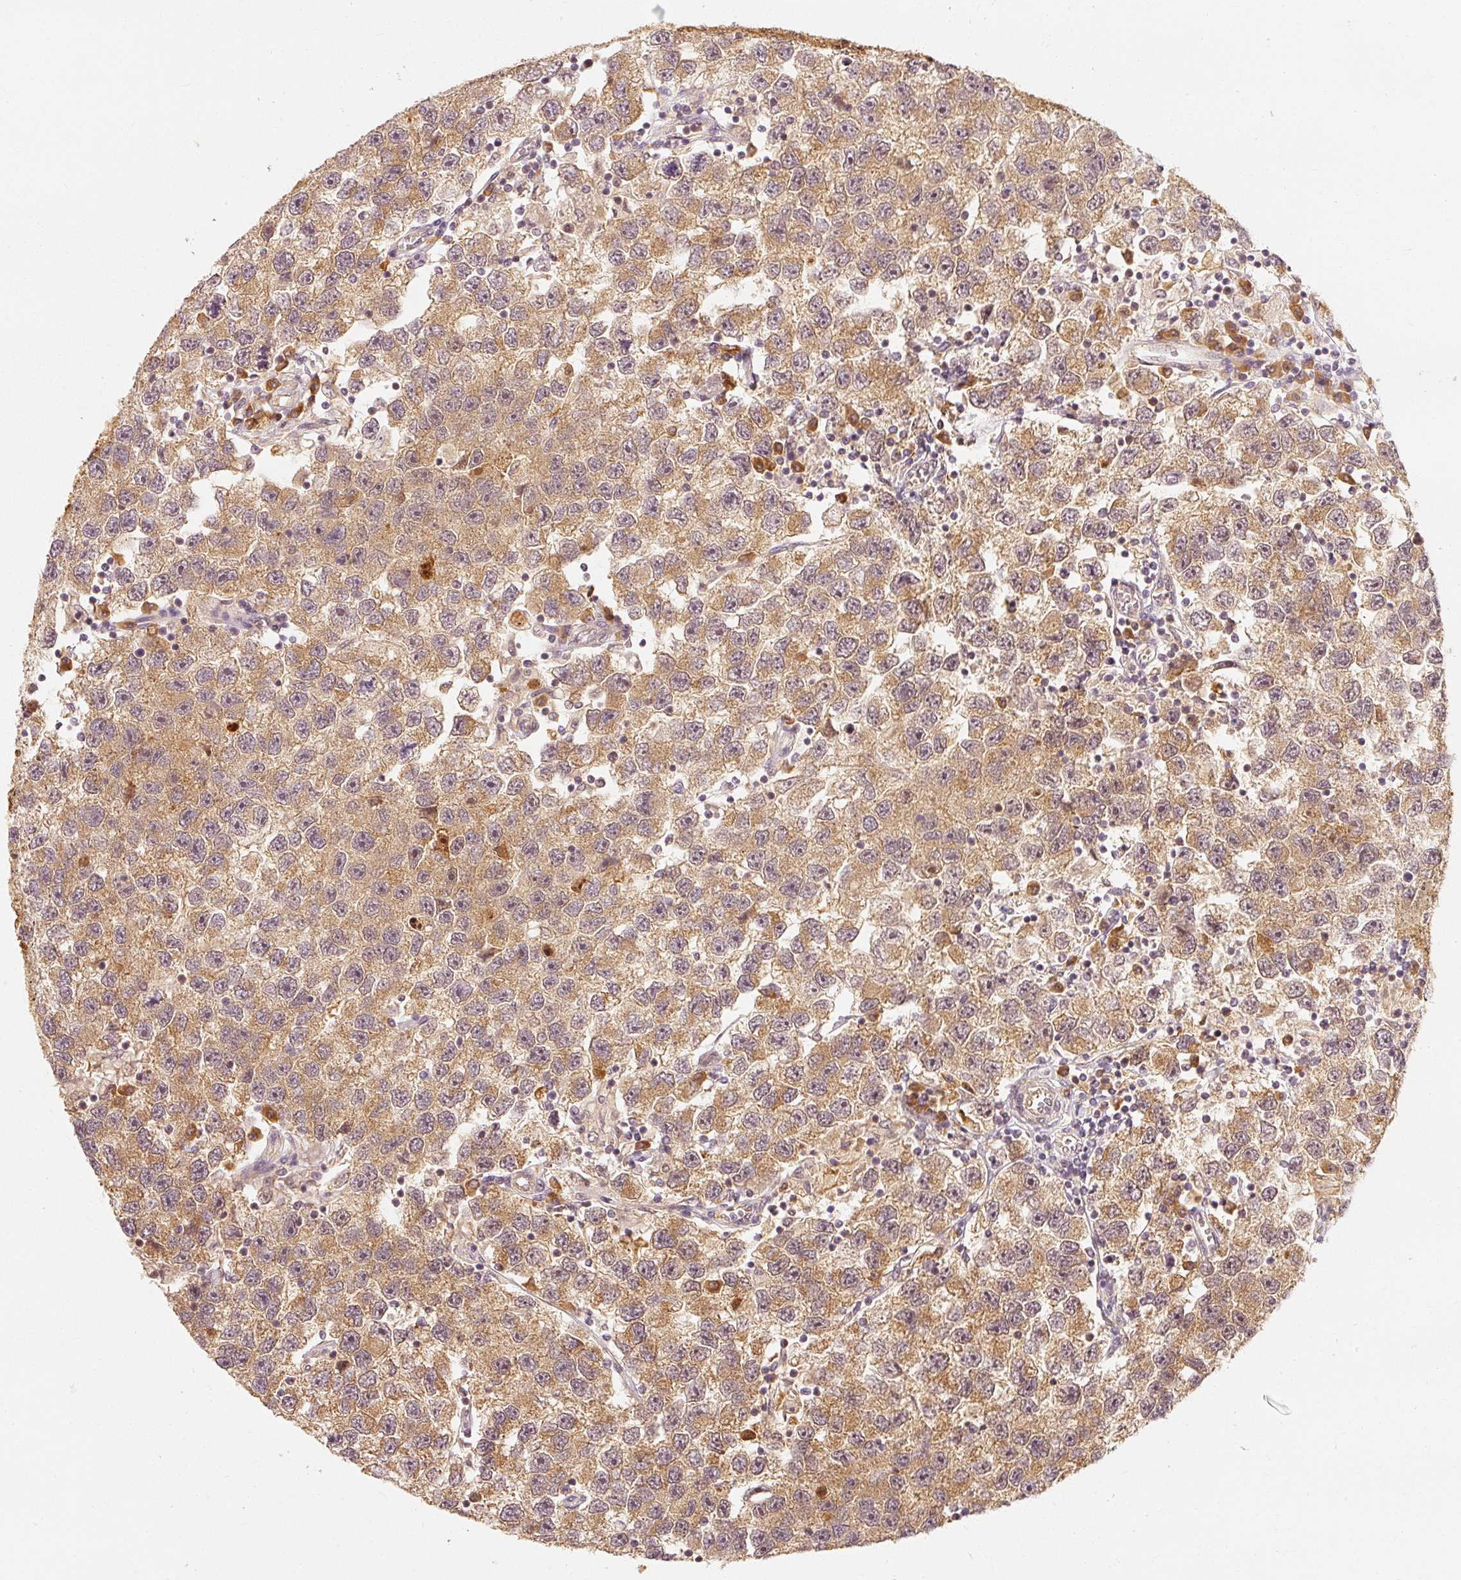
{"staining": {"intensity": "moderate", "quantity": ">75%", "location": "cytoplasmic/membranous"}, "tissue": "testis cancer", "cell_type": "Tumor cells", "image_type": "cancer", "snomed": [{"axis": "morphology", "description": "Seminoma, NOS"}, {"axis": "topography", "description": "Testis"}], "caption": "Immunohistochemical staining of seminoma (testis) reveals medium levels of moderate cytoplasmic/membranous protein staining in approximately >75% of tumor cells.", "gene": "EEF1A2", "patient": {"sex": "male", "age": 26}}